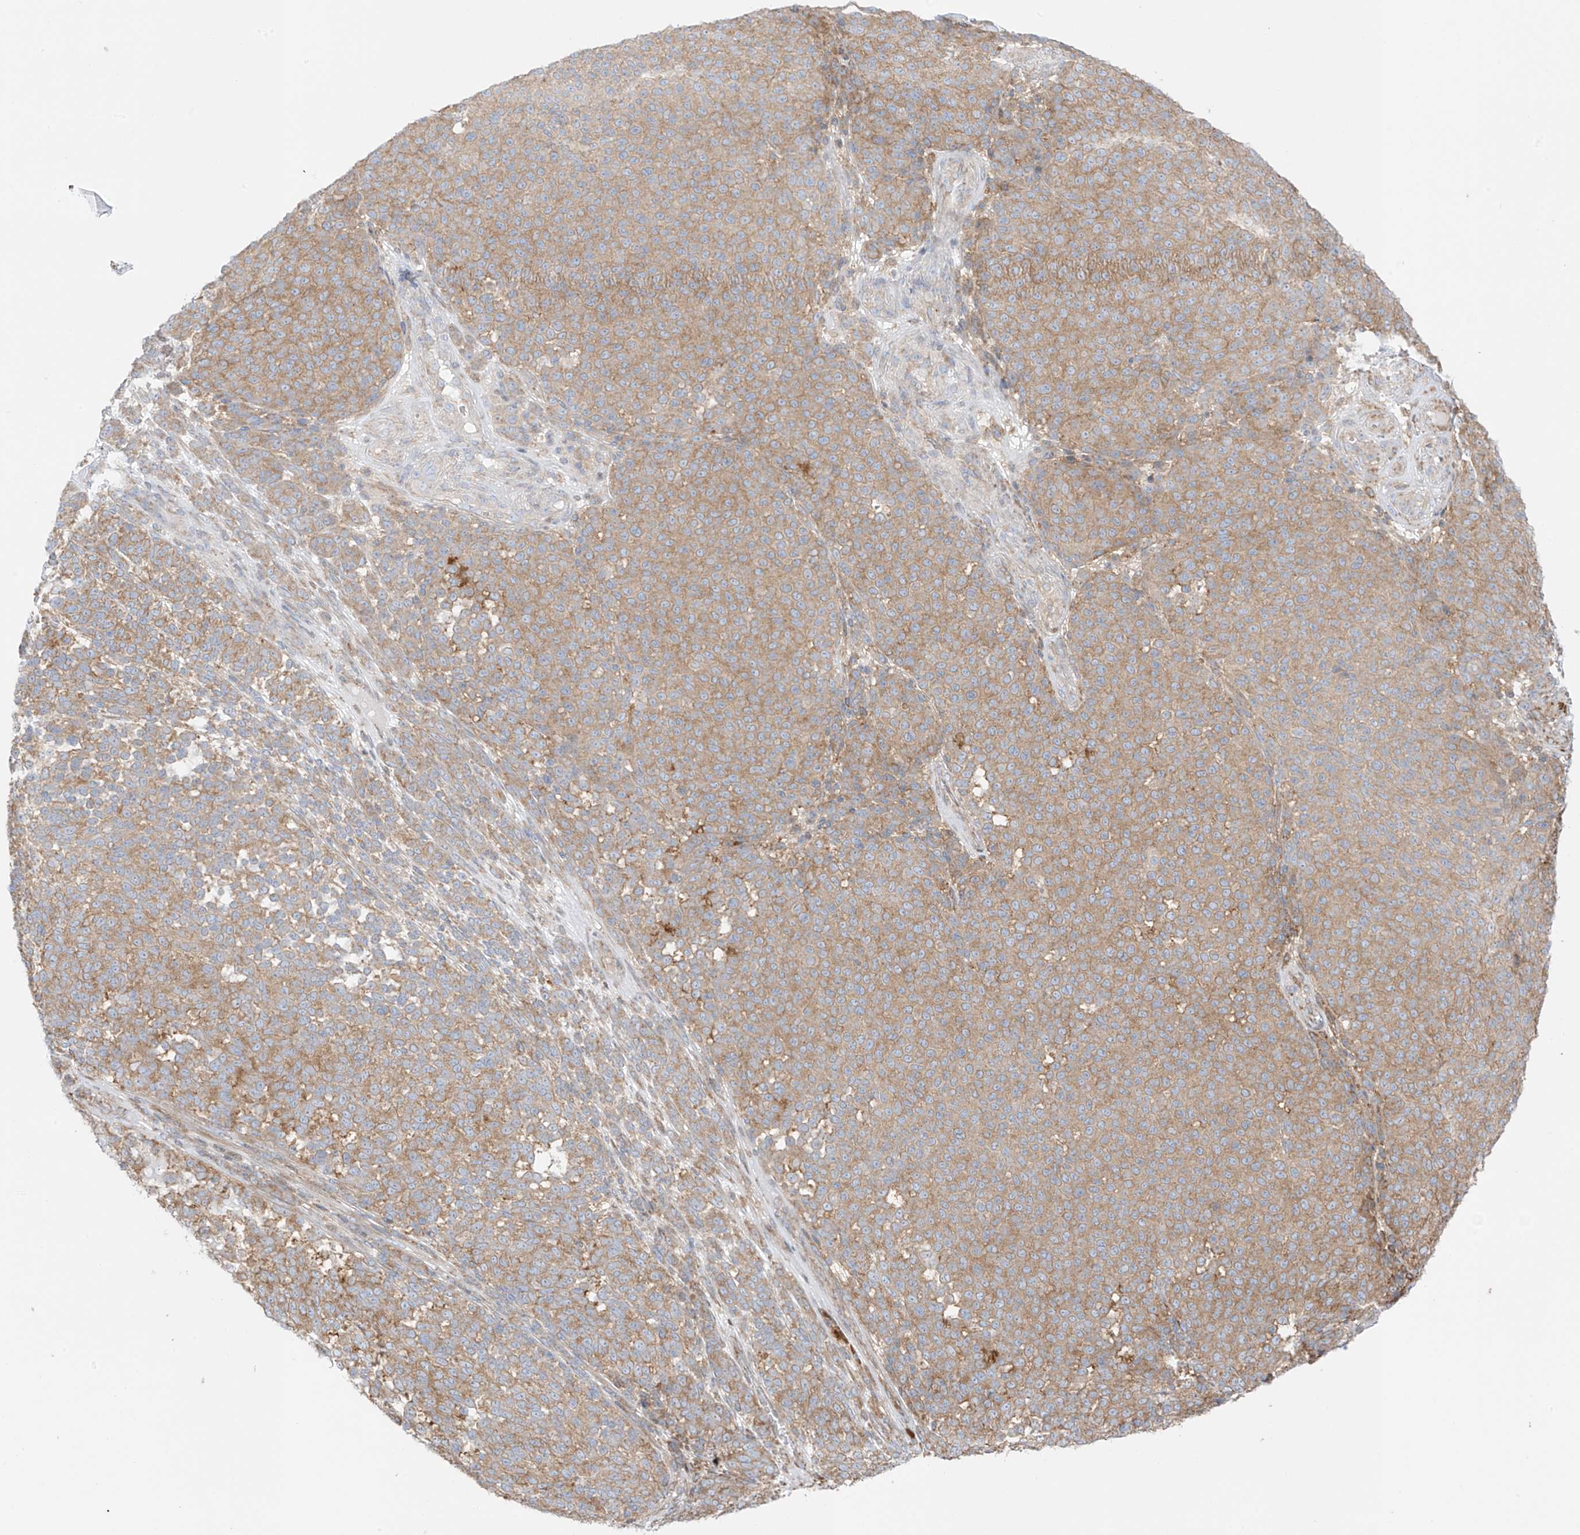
{"staining": {"intensity": "moderate", "quantity": ">75%", "location": "cytoplasmic/membranous"}, "tissue": "melanoma", "cell_type": "Tumor cells", "image_type": "cancer", "snomed": [{"axis": "morphology", "description": "Malignant melanoma, NOS"}, {"axis": "topography", "description": "Skin"}], "caption": "The image reveals a brown stain indicating the presence of a protein in the cytoplasmic/membranous of tumor cells in malignant melanoma.", "gene": "XKR3", "patient": {"sex": "male", "age": 49}}